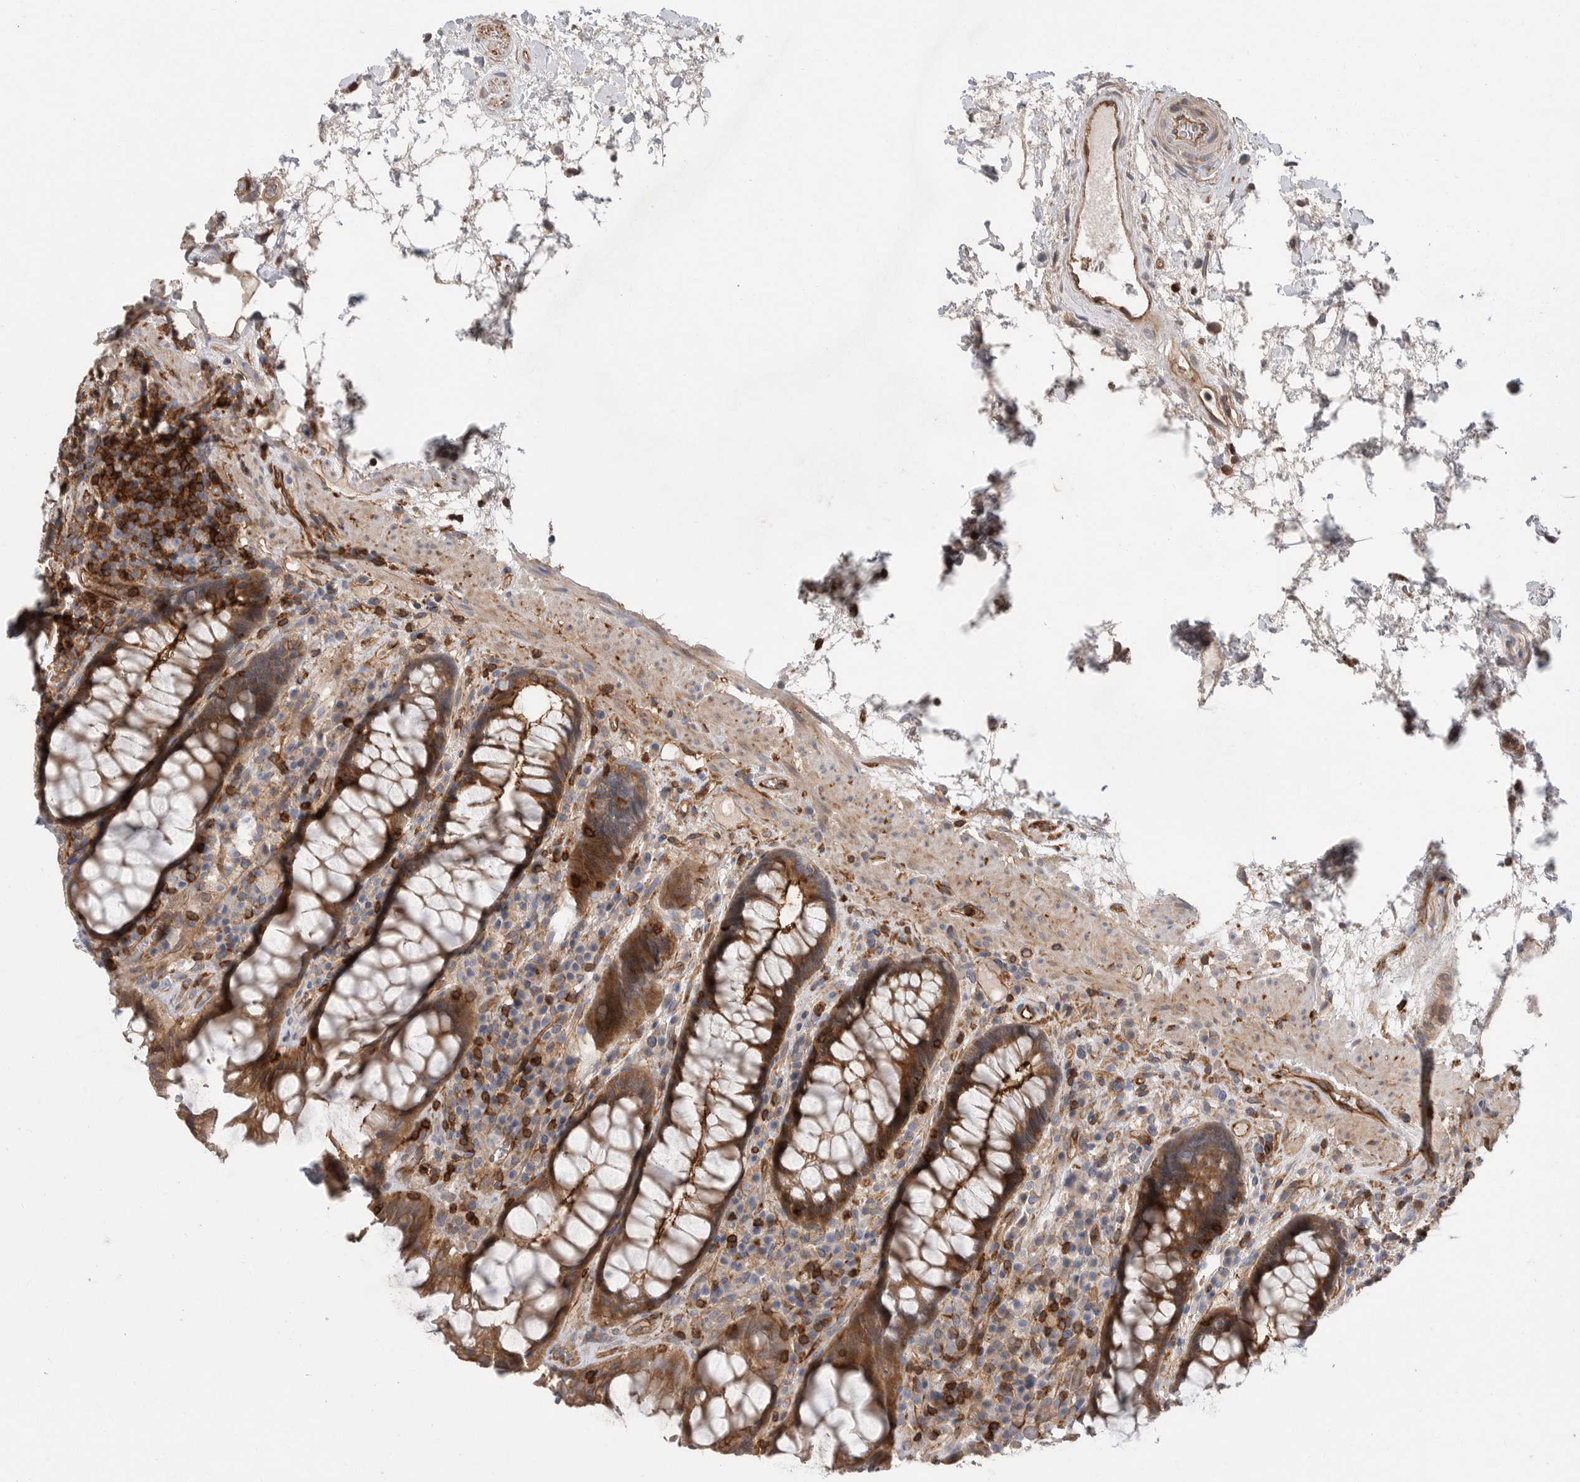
{"staining": {"intensity": "strong", "quantity": ">75%", "location": "cytoplasmic/membranous"}, "tissue": "rectum", "cell_type": "Glandular cells", "image_type": "normal", "snomed": [{"axis": "morphology", "description": "Normal tissue, NOS"}, {"axis": "topography", "description": "Rectum"}], "caption": "Rectum stained with immunohistochemistry (IHC) reveals strong cytoplasmic/membranous expression in about >75% of glandular cells. The protein of interest is stained brown, and the nuclei are stained in blue (DAB (3,3'-diaminobenzidine) IHC with brightfield microscopy, high magnification).", "gene": "PRKCH", "patient": {"sex": "male", "age": 64}}